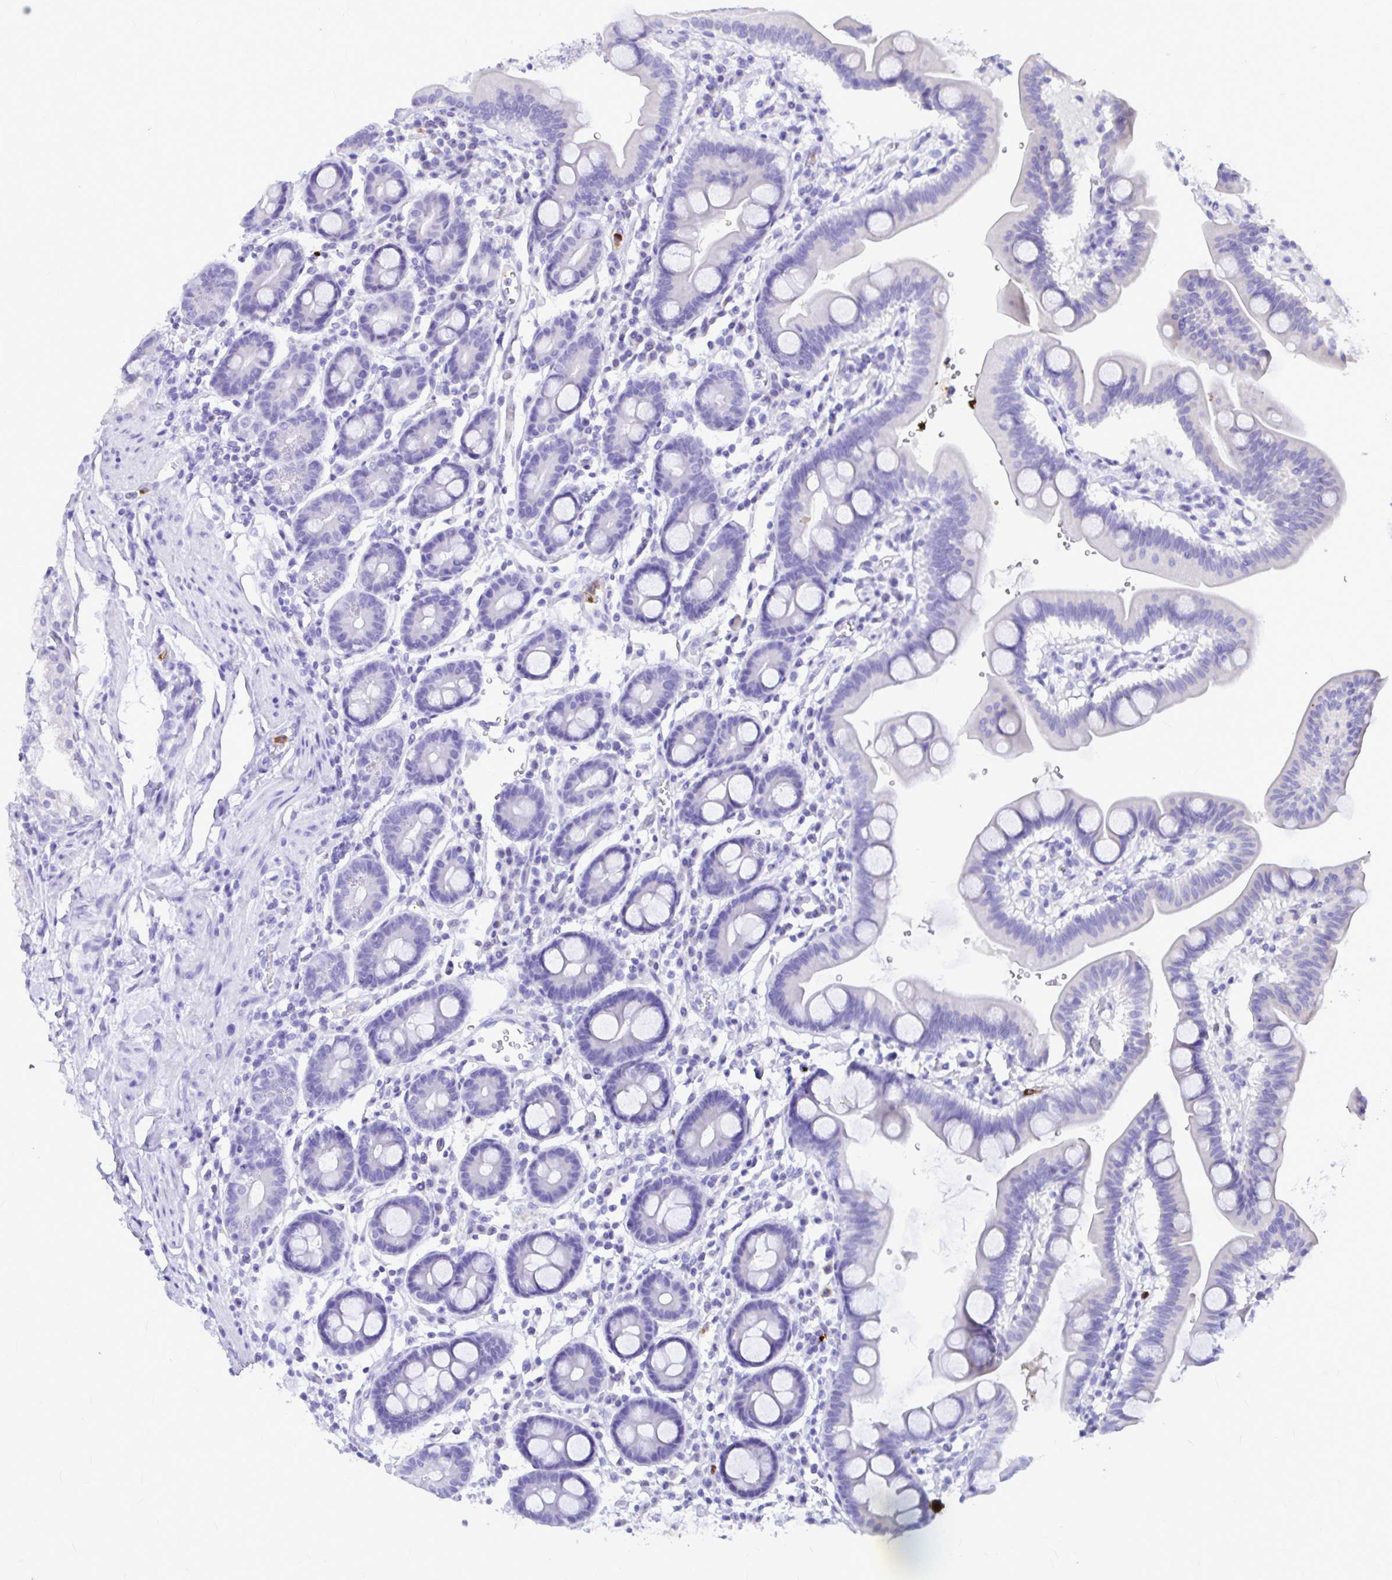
{"staining": {"intensity": "negative", "quantity": "none", "location": "none"}, "tissue": "duodenum", "cell_type": "Glandular cells", "image_type": "normal", "snomed": [{"axis": "morphology", "description": "Normal tissue, NOS"}, {"axis": "topography", "description": "Duodenum"}], "caption": "IHC image of unremarkable duodenum stained for a protein (brown), which reveals no staining in glandular cells.", "gene": "CLEC1B", "patient": {"sex": "male", "age": 59}}